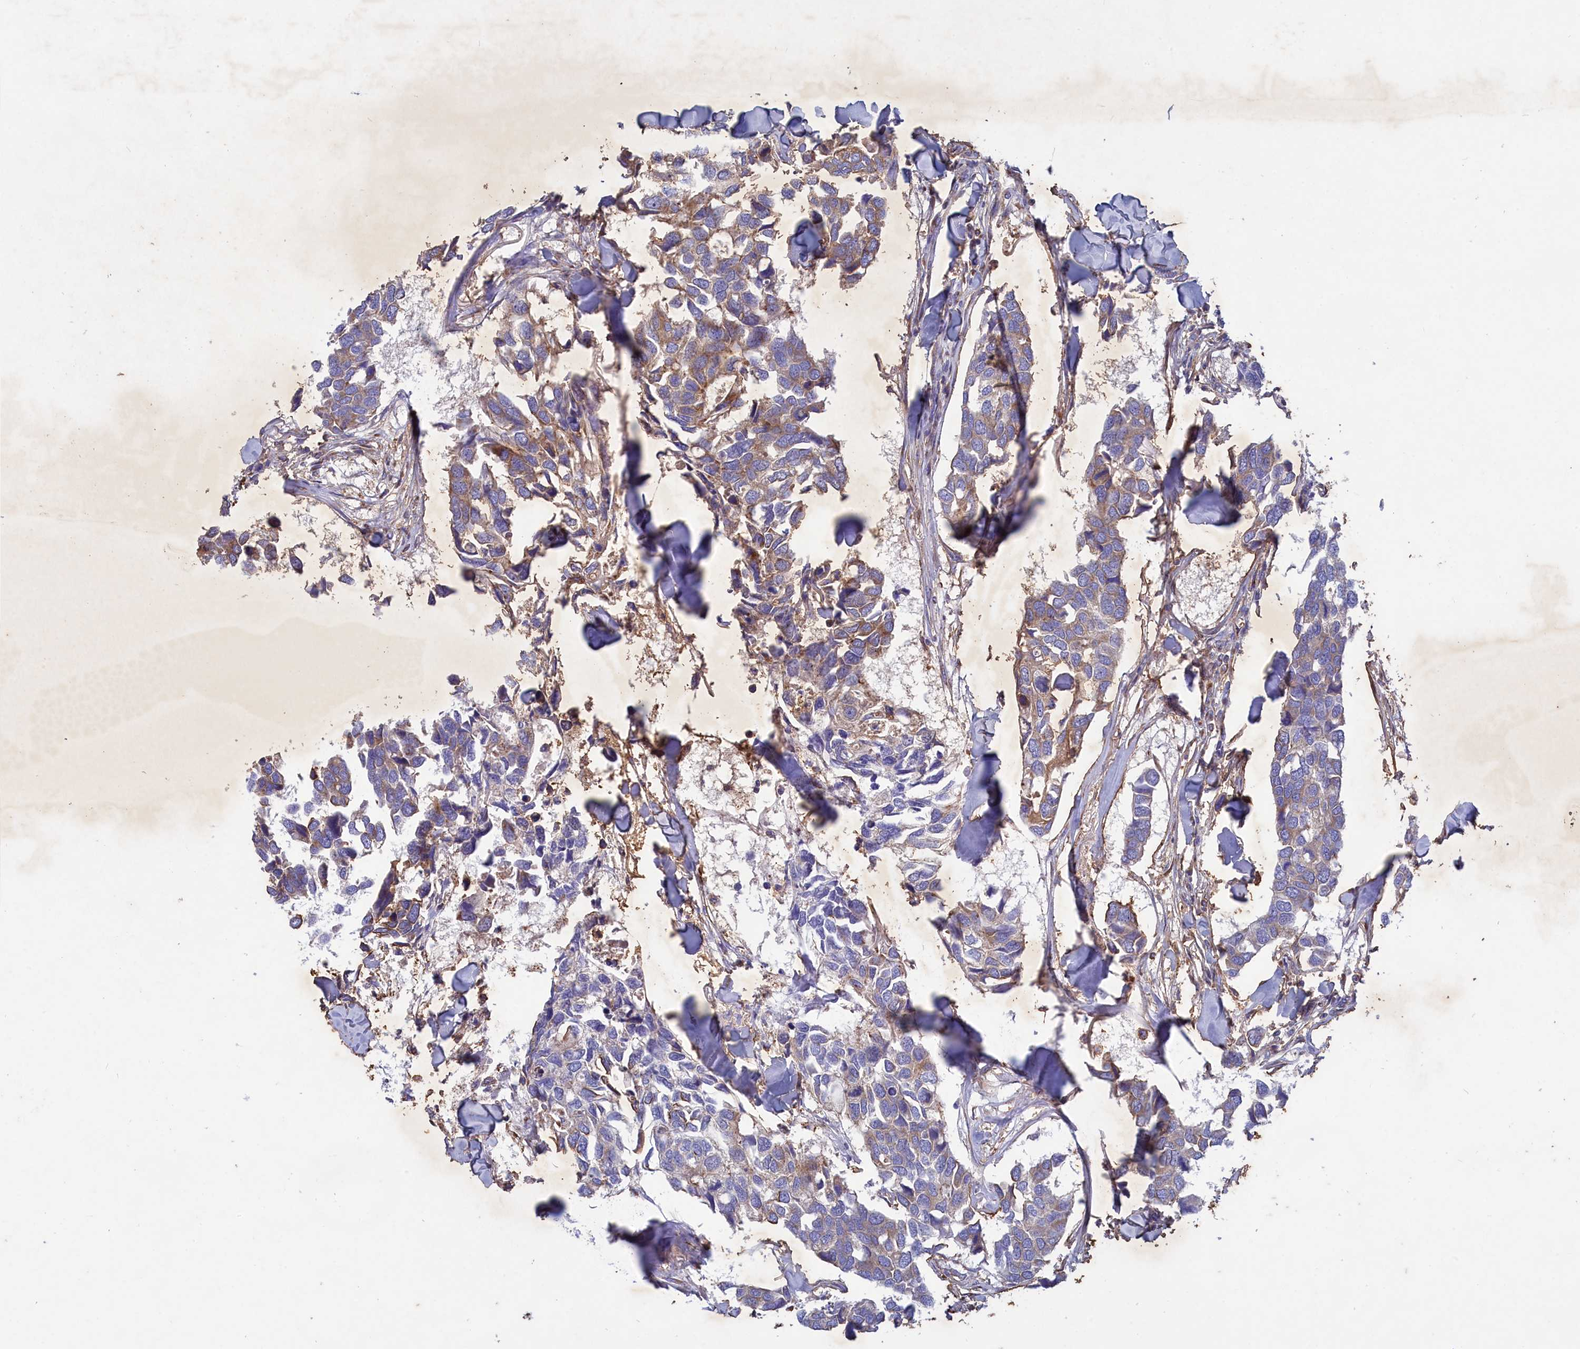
{"staining": {"intensity": "weak", "quantity": ">75%", "location": "cytoplasmic/membranous"}, "tissue": "breast cancer", "cell_type": "Tumor cells", "image_type": "cancer", "snomed": [{"axis": "morphology", "description": "Duct carcinoma"}, {"axis": "topography", "description": "Breast"}], "caption": "Immunohistochemistry (IHC) of breast cancer (invasive ductal carcinoma) exhibits low levels of weak cytoplasmic/membranous staining in approximately >75% of tumor cells.", "gene": "SCAMP4", "patient": {"sex": "female", "age": 83}}